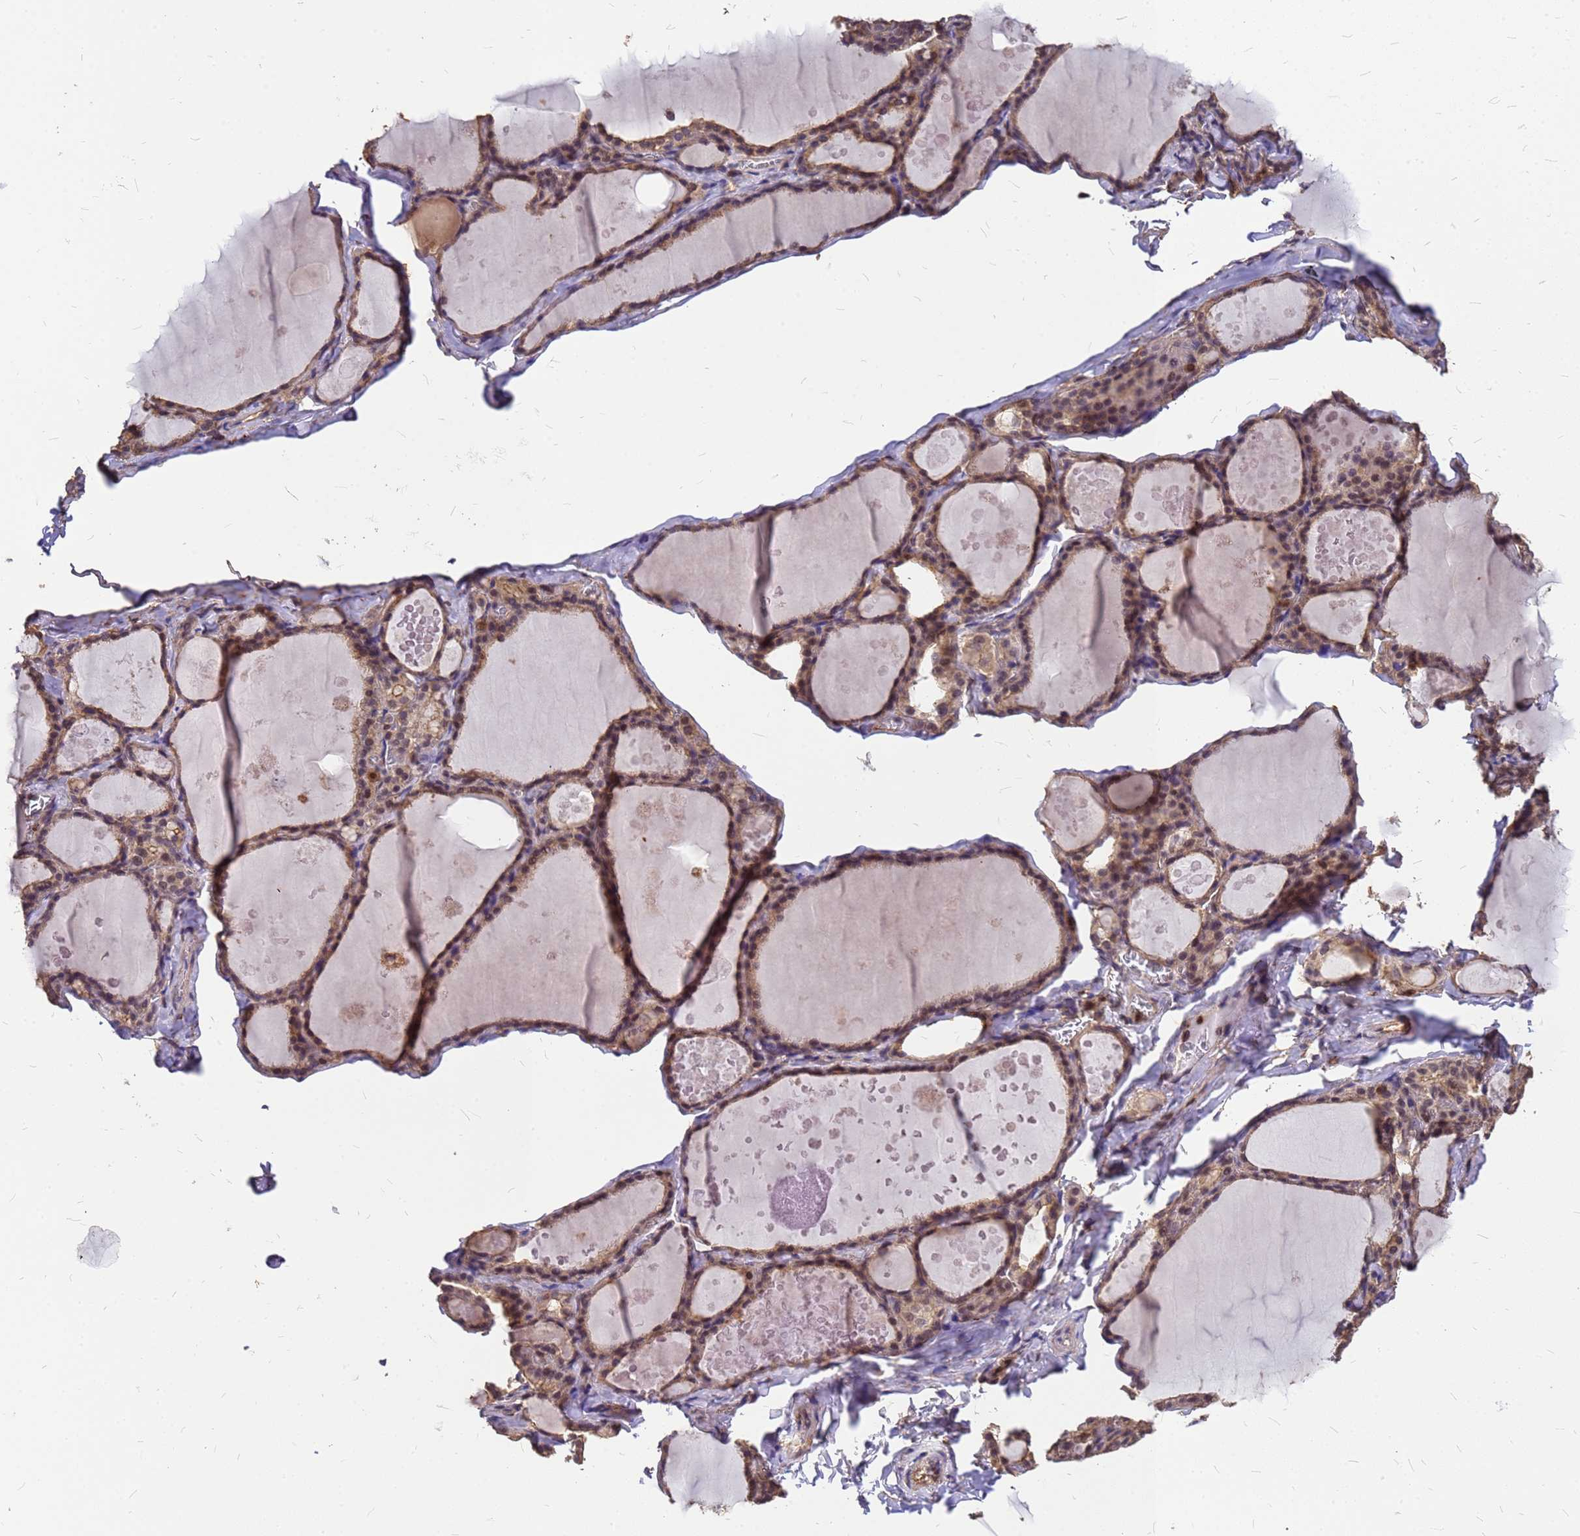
{"staining": {"intensity": "moderate", "quantity": ">75%", "location": "cytoplasmic/membranous,nuclear"}, "tissue": "thyroid gland", "cell_type": "Glandular cells", "image_type": "normal", "snomed": [{"axis": "morphology", "description": "Normal tissue, NOS"}, {"axis": "topography", "description": "Thyroid gland"}], "caption": "Normal thyroid gland shows moderate cytoplasmic/membranous,nuclear expression in approximately >75% of glandular cells (Stains: DAB in brown, nuclei in blue, Microscopy: brightfield microscopy at high magnification)..", "gene": "C1orf35", "patient": {"sex": "male", "age": 56}}